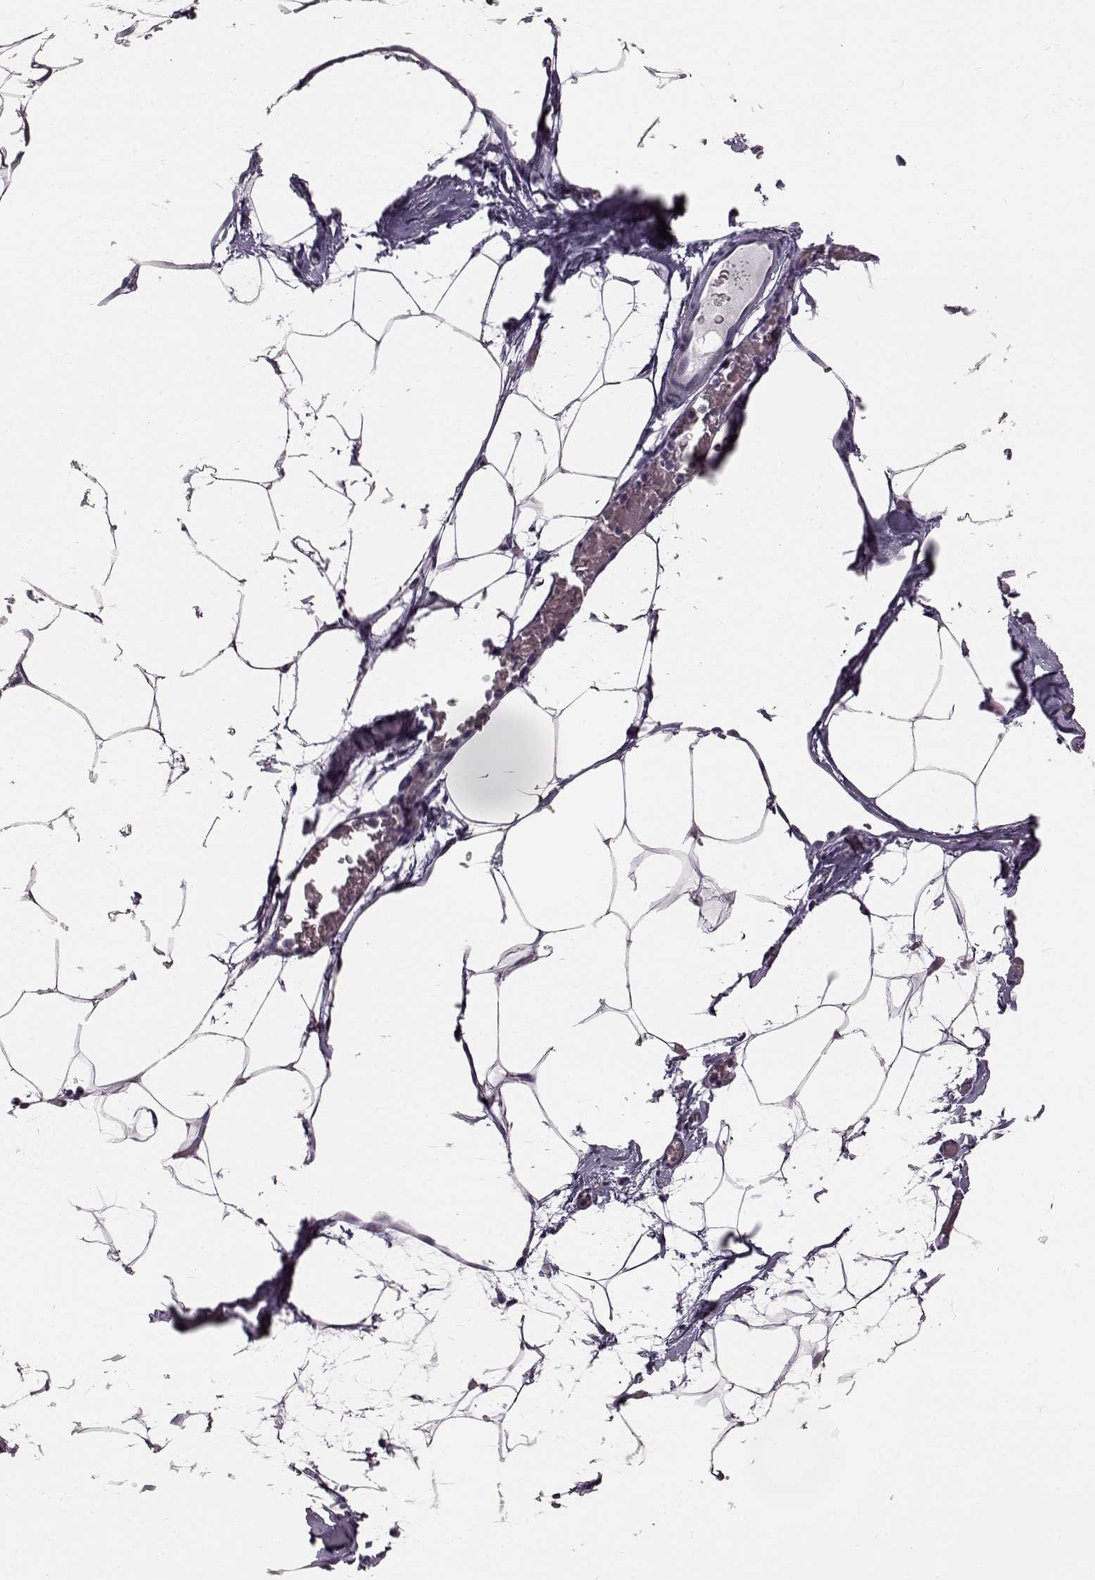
{"staining": {"intensity": "negative", "quantity": "none", "location": "none"}, "tissue": "adipose tissue", "cell_type": "Adipocytes", "image_type": "normal", "snomed": [{"axis": "morphology", "description": "Normal tissue, NOS"}, {"axis": "topography", "description": "Adipose tissue"}], "caption": "IHC photomicrograph of normal adipose tissue stained for a protein (brown), which displays no expression in adipocytes.", "gene": "TCHHL1", "patient": {"sex": "male", "age": 57}}